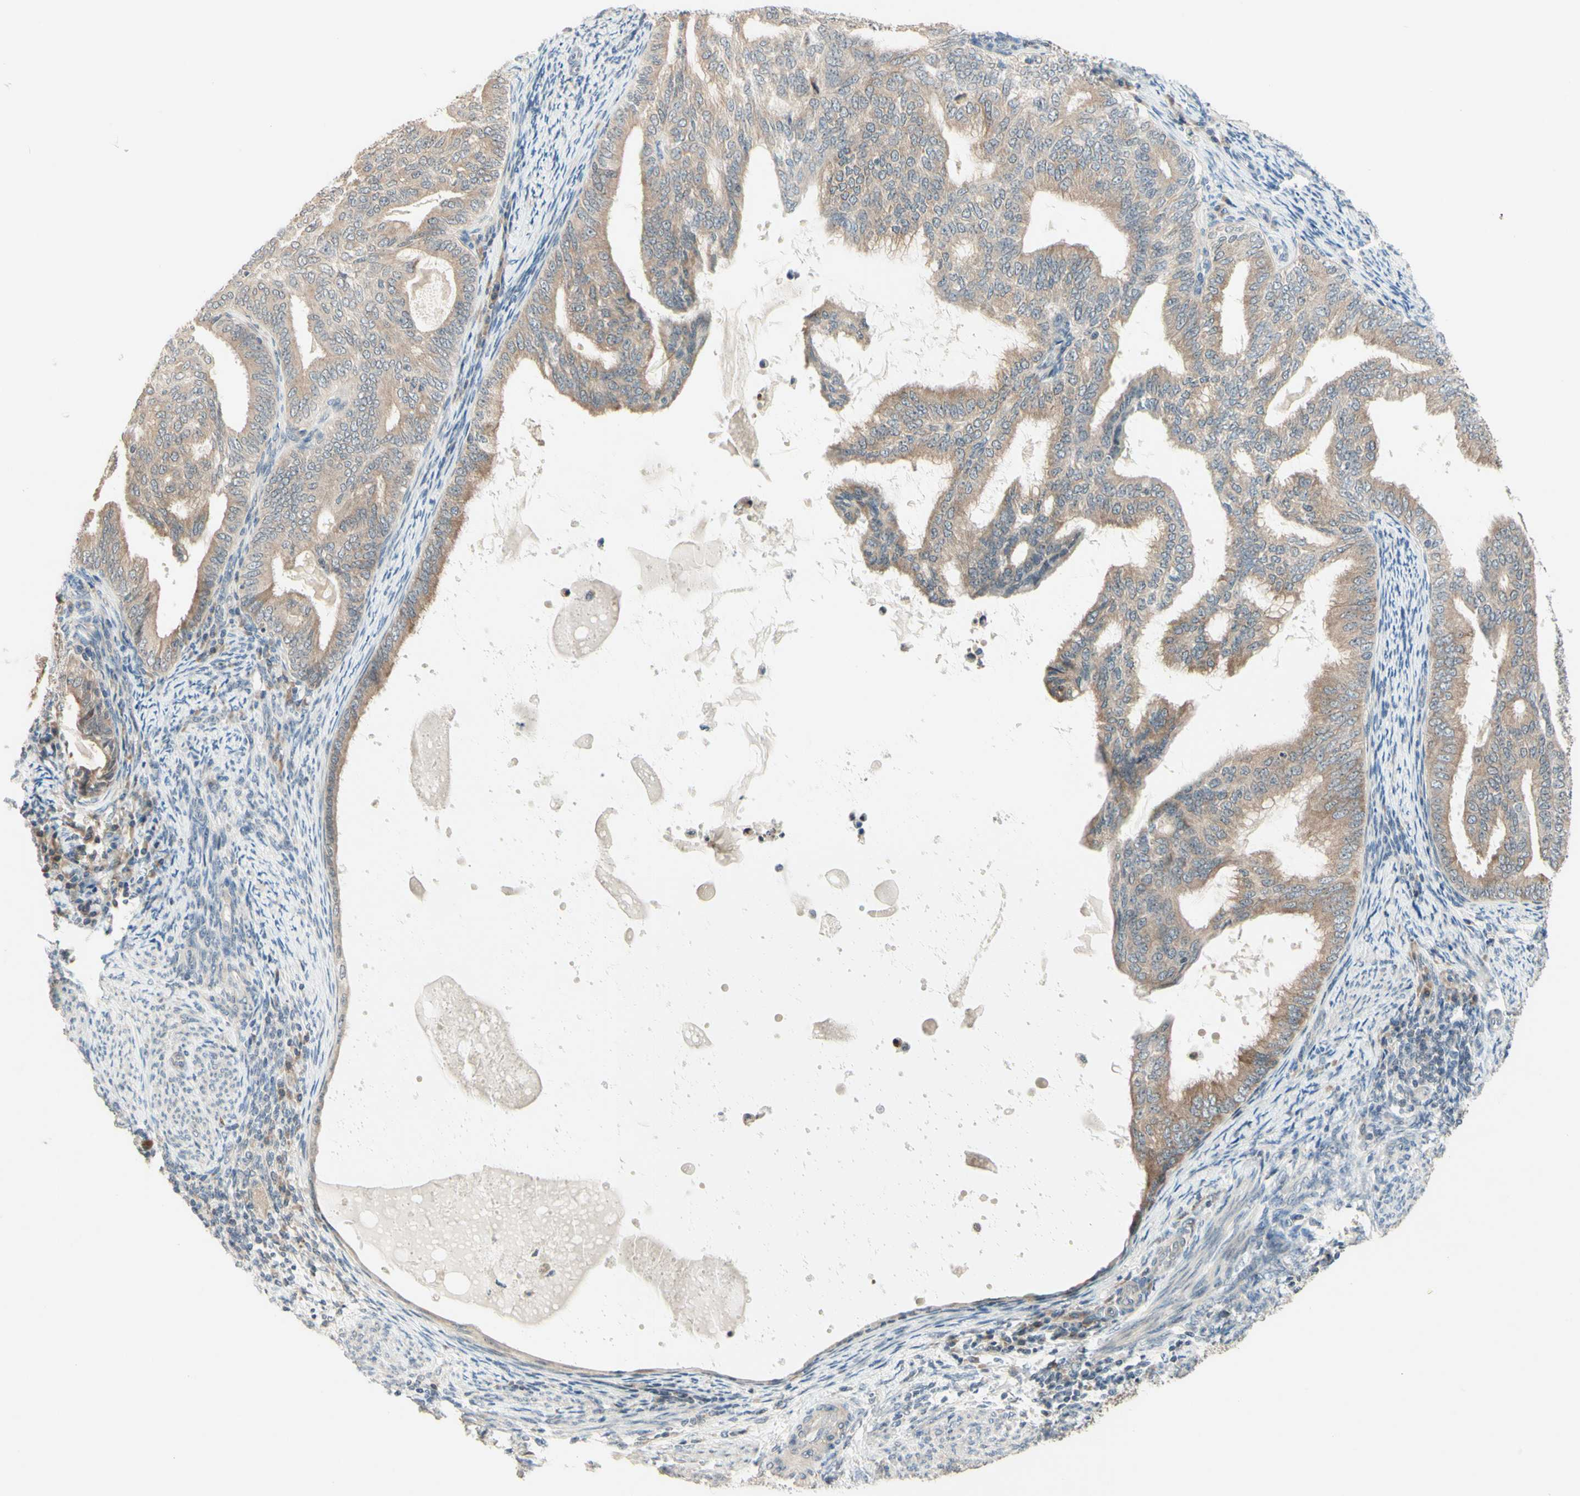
{"staining": {"intensity": "weak", "quantity": ">75%", "location": "cytoplasmic/membranous"}, "tissue": "endometrial cancer", "cell_type": "Tumor cells", "image_type": "cancer", "snomed": [{"axis": "morphology", "description": "Adenocarcinoma, NOS"}, {"axis": "topography", "description": "Endometrium"}], "caption": "Human endometrial cancer stained for a protein (brown) demonstrates weak cytoplasmic/membranous positive positivity in approximately >75% of tumor cells.", "gene": "ZW10", "patient": {"sex": "female", "age": 58}}